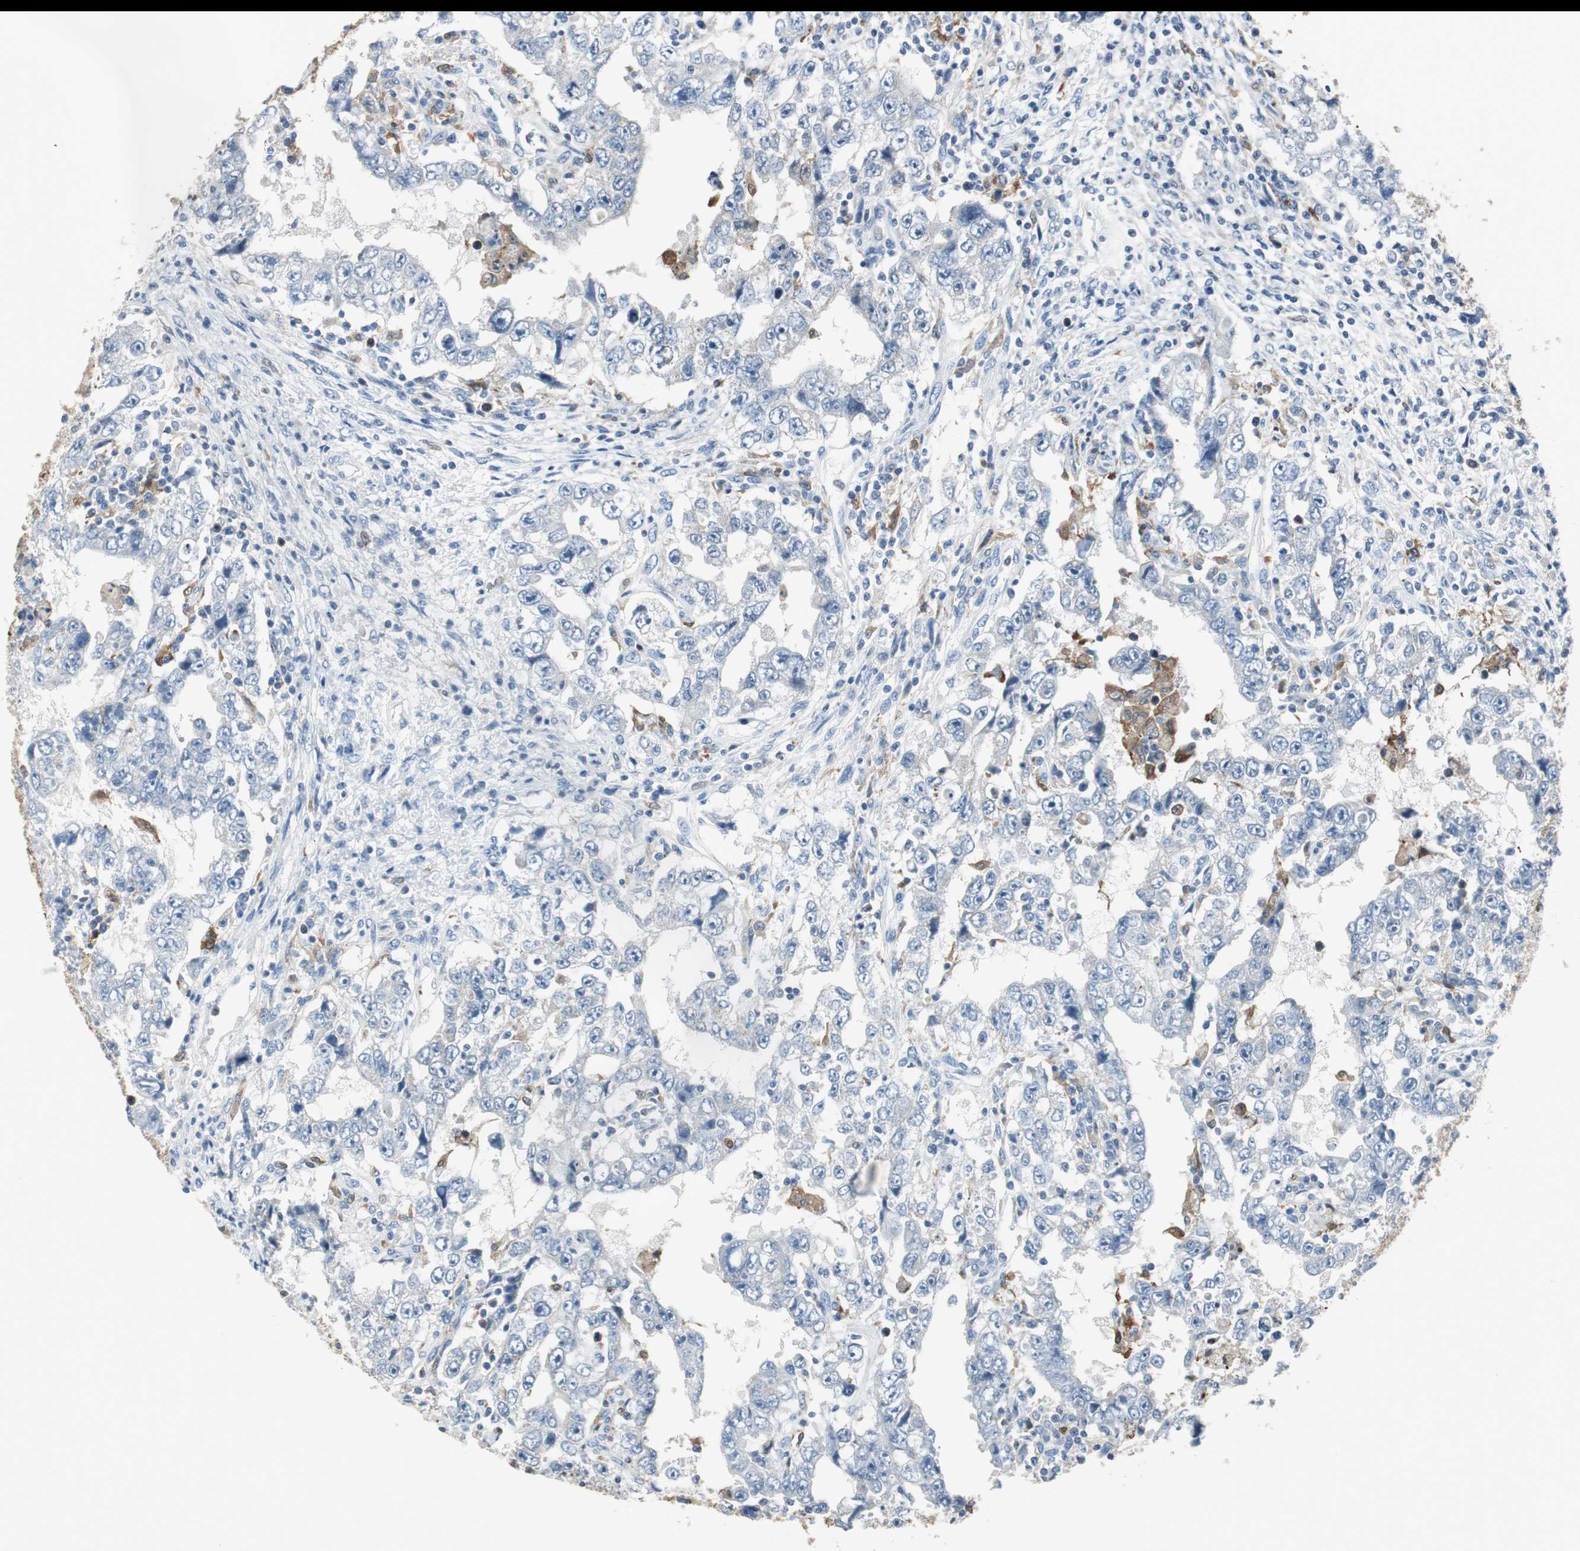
{"staining": {"intensity": "negative", "quantity": "none", "location": "none"}, "tissue": "testis cancer", "cell_type": "Tumor cells", "image_type": "cancer", "snomed": [{"axis": "morphology", "description": "Carcinoma, Embryonal, NOS"}, {"axis": "topography", "description": "Testis"}], "caption": "An IHC histopathology image of embryonal carcinoma (testis) is shown. There is no staining in tumor cells of embryonal carcinoma (testis). (Stains: DAB immunohistochemistry with hematoxylin counter stain, Microscopy: brightfield microscopy at high magnification).", "gene": "MSTO1", "patient": {"sex": "male", "age": 26}}